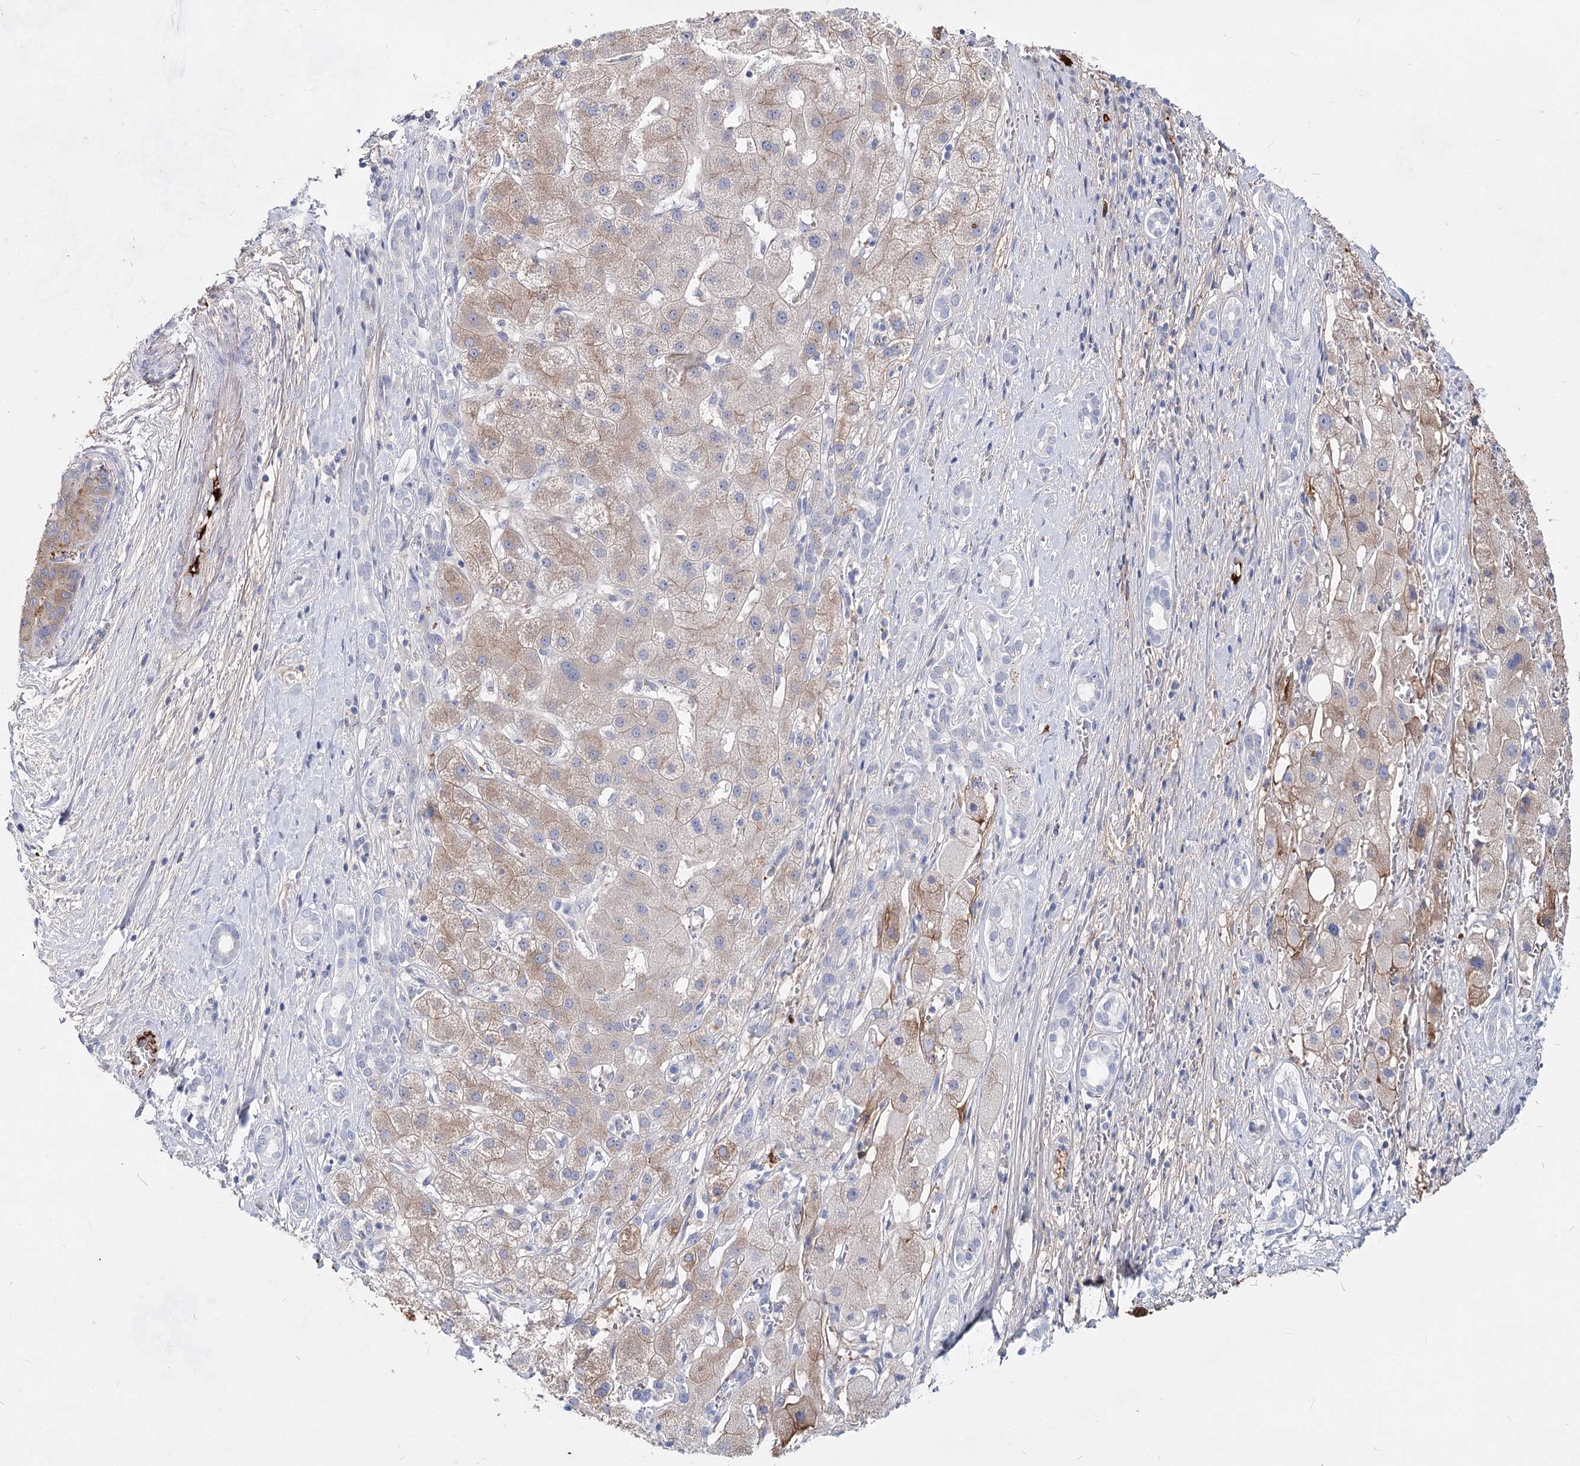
{"staining": {"intensity": "weak", "quantity": "25%-75%", "location": "cytoplasmic/membranous"}, "tissue": "liver cancer", "cell_type": "Tumor cells", "image_type": "cancer", "snomed": [{"axis": "morphology", "description": "Carcinoma, Hepatocellular, NOS"}, {"axis": "topography", "description": "Liver"}], "caption": "Hepatocellular carcinoma (liver) stained with DAB IHC exhibits low levels of weak cytoplasmic/membranous positivity in about 25%-75% of tumor cells. (DAB IHC, brown staining for protein, blue staining for nuclei).", "gene": "TASOR2", "patient": {"sex": "male", "age": 65}}